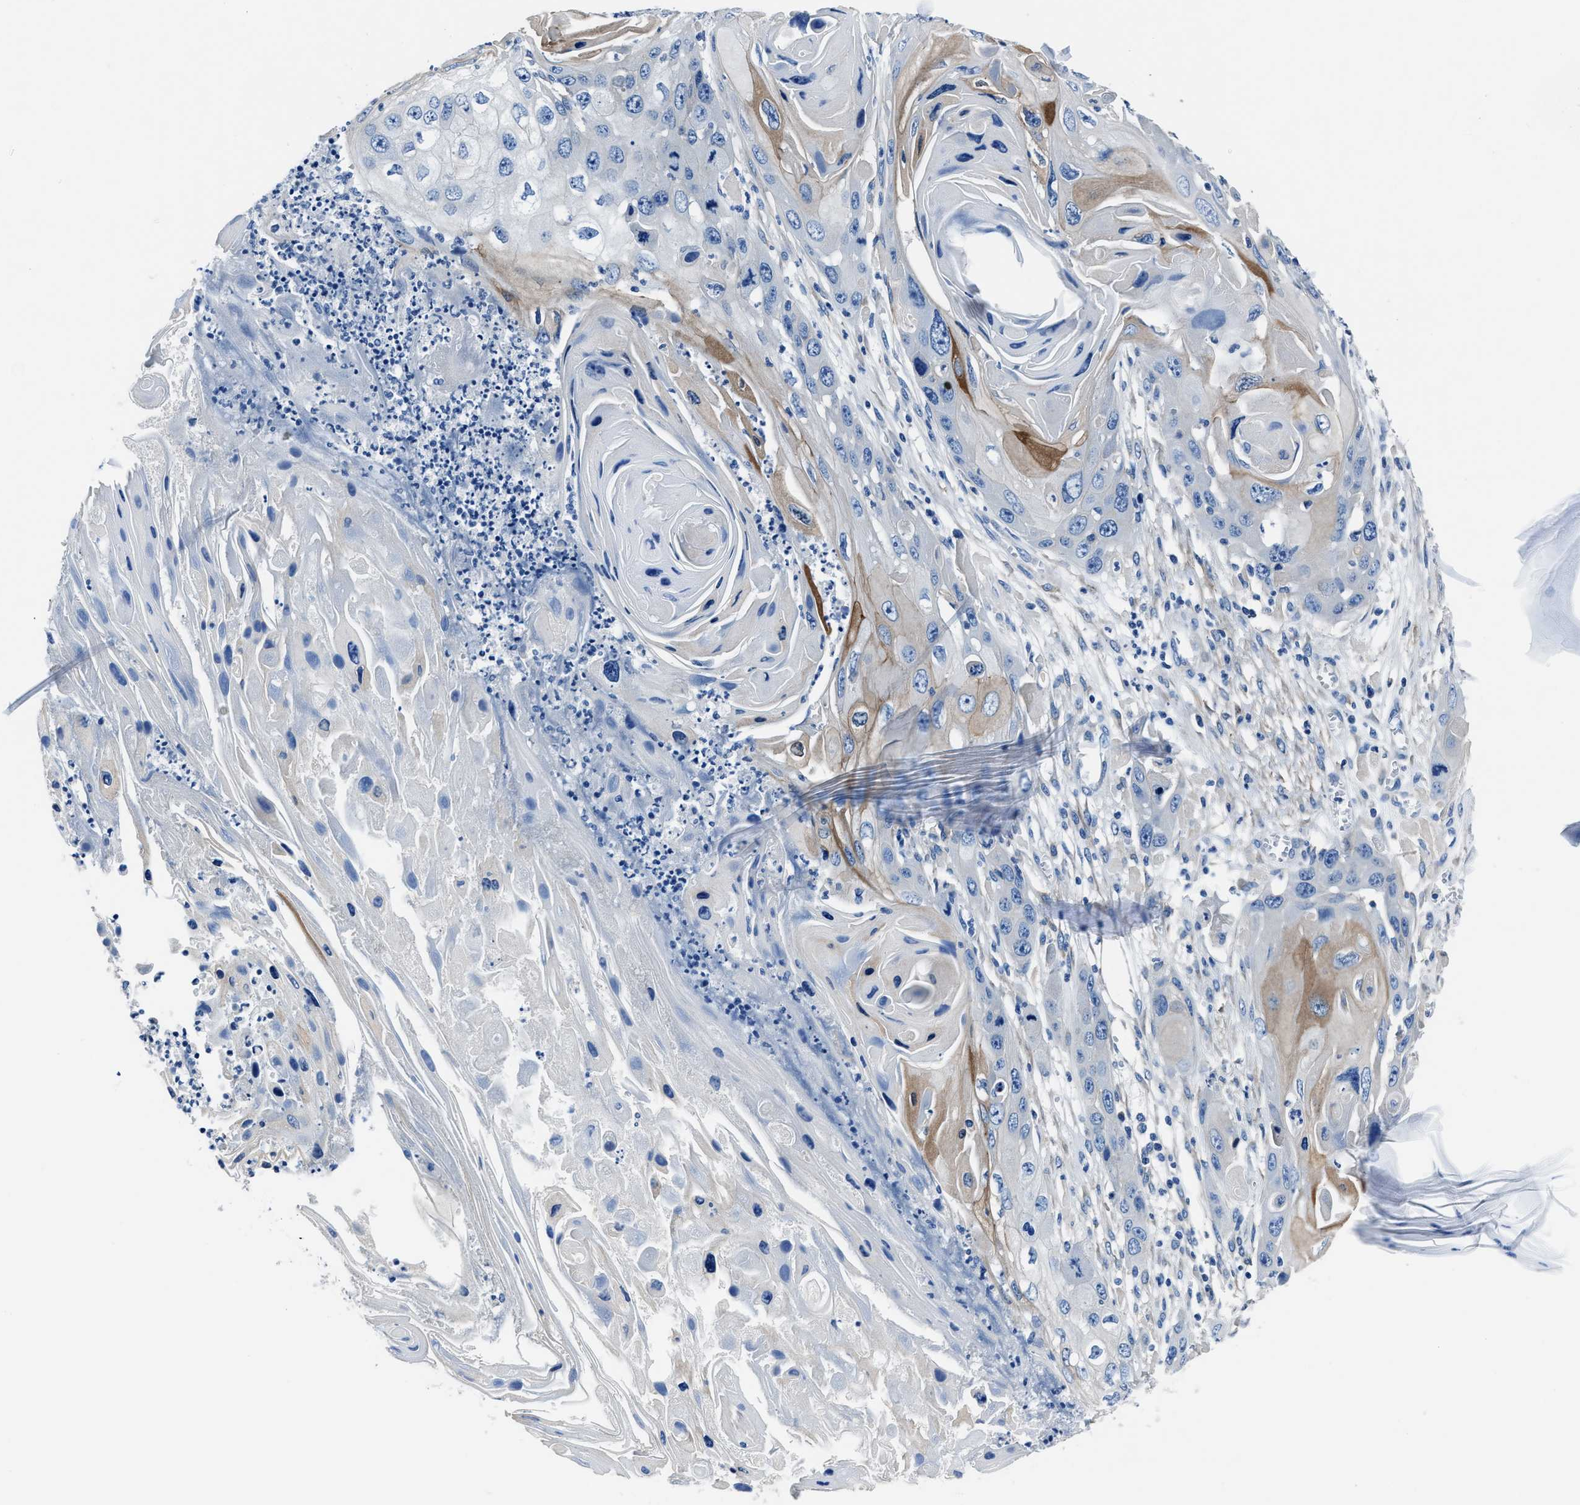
{"staining": {"intensity": "moderate", "quantity": "<25%", "location": "cytoplasmic/membranous"}, "tissue": "skin cancer", "cell_type": "Tumor cells", "image_type": "cancer", "snomed": [{"axis": "morphology", "description": "Squamous cell carcinoma, NOS"}, {"axis": "topography", "description": "Skin"}], "caption": "Skin squamous cell carcinoma stained for a protein displays moderate cytoplasmic/membranous positivity in tumor cells. (DAB = brown stain, brightfield microscopy at high magnification).", "gene": "LMO7", "patient": {"sex": "male", "age": 55}}